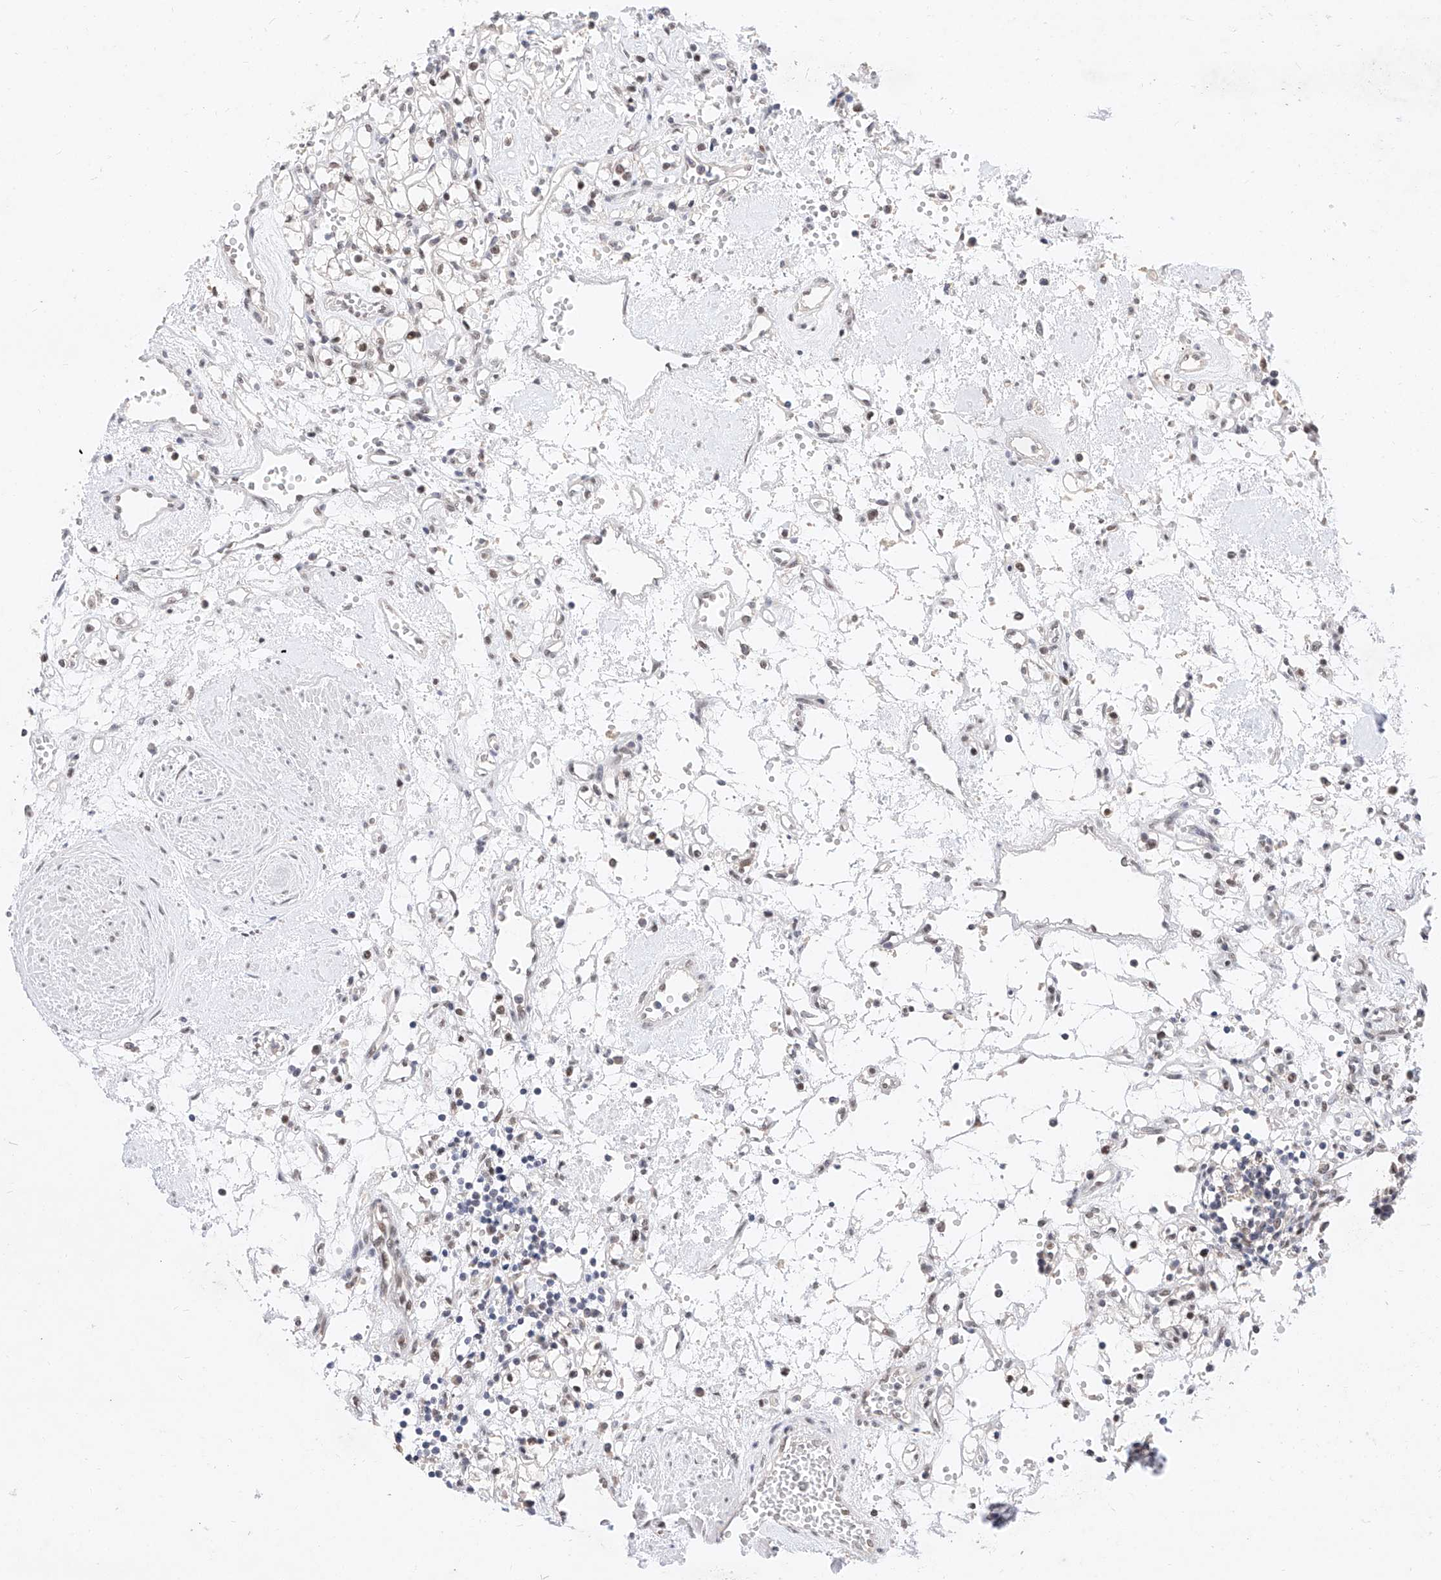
{"staining": {"intensity": "weak", "quantity": "<25%", "location": "nuclear"}, "tissue": "renal cancer", "cell_type": "Tumor cells", "image_type": "cancer", "snomed": [{"axis": "morphology", "description": "Adenocarcinoma, NOS"}, {"axis": "topography", "description": "Kidney"}], "caption": "Tumor cells show no significant protein expression in renal cancer (adenocarcinoma). (Stains: DAB (3,3'-diaminobenzidine) IHC with hematoxylin counter stain, Microscopy: brightfield microscopy at high magnification).", "gene": "KCNJ1", "patient": {"sex": "female", "age": 59}}